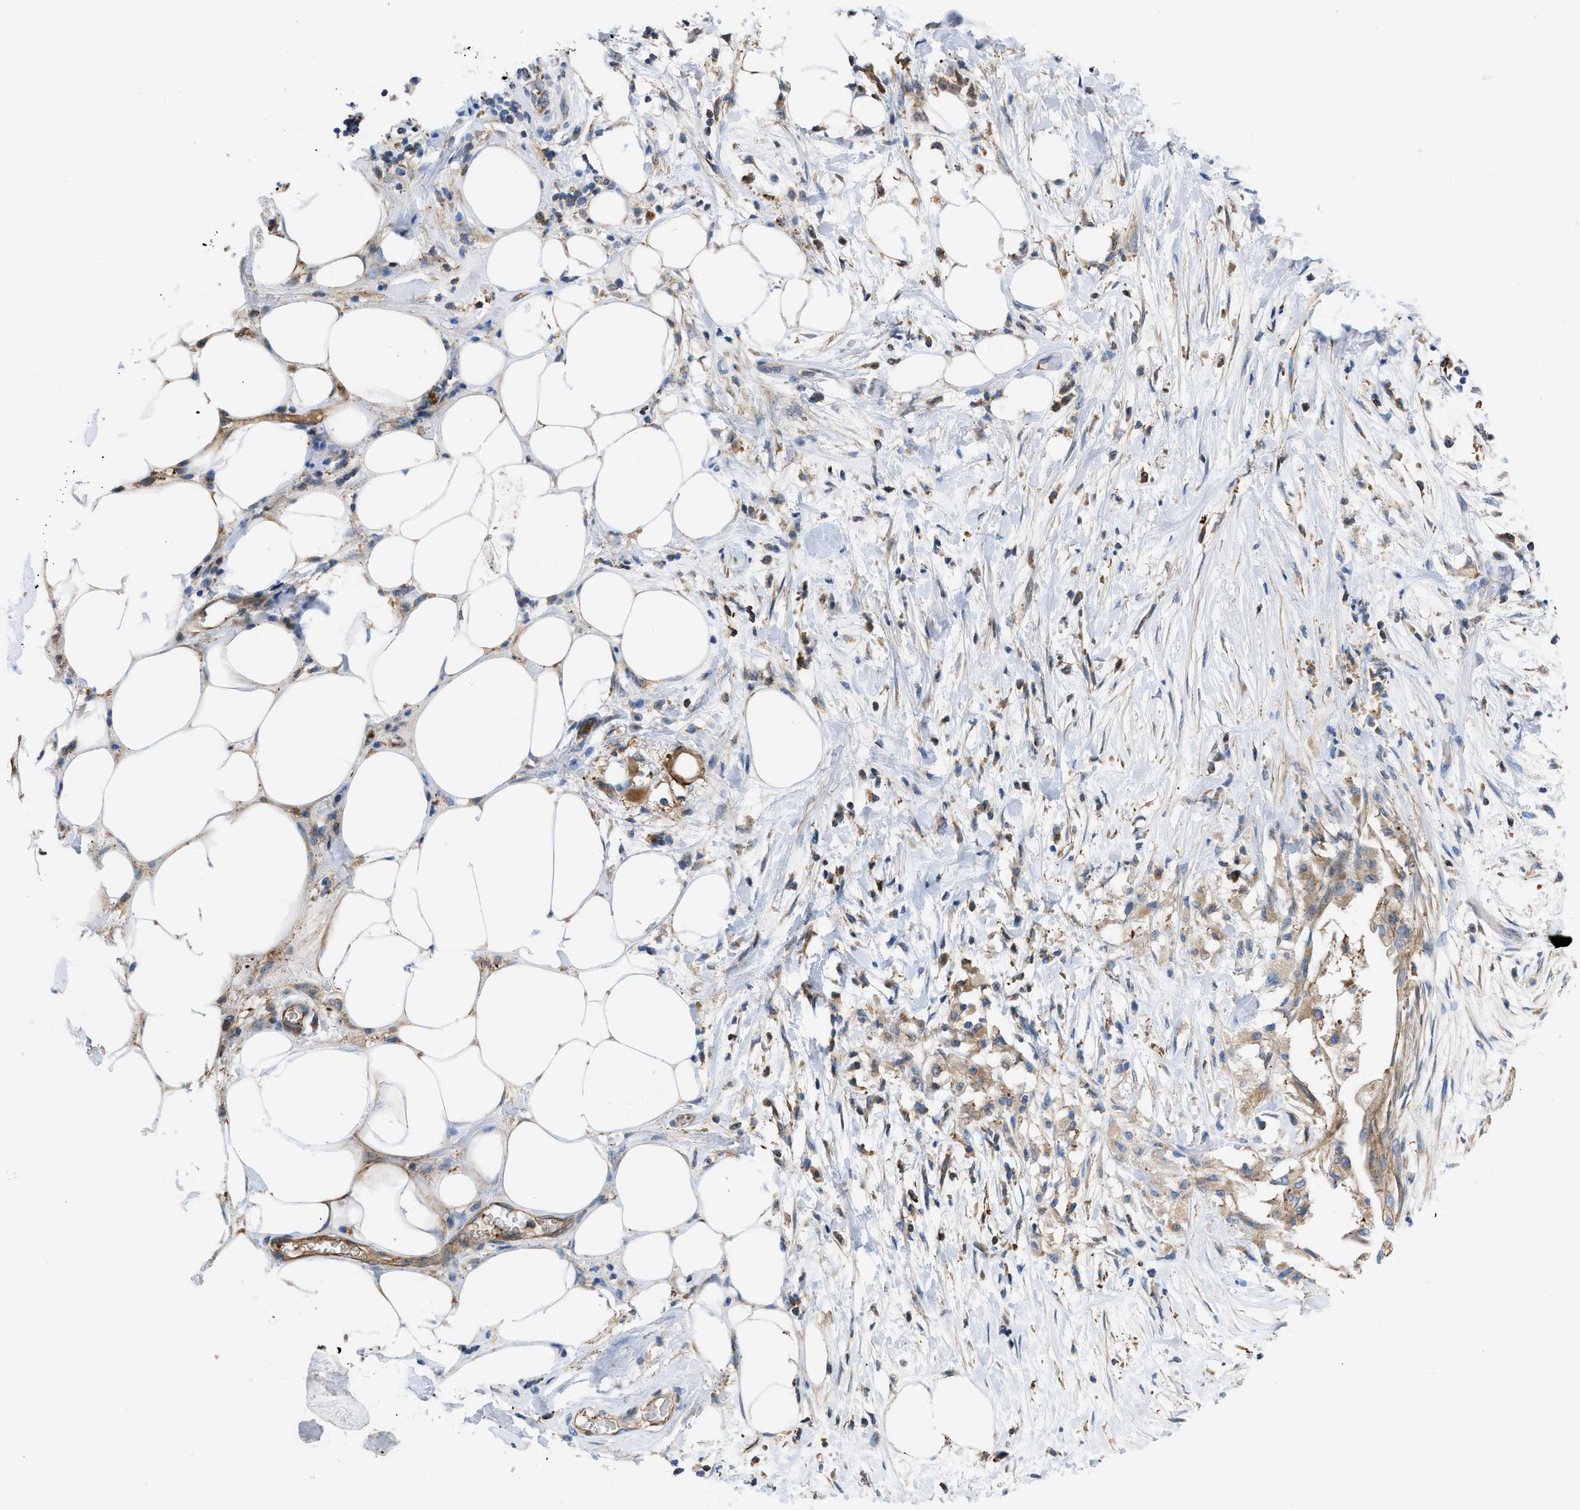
{"staining": {"intensity": "weak", "quantity": ">75%", "location": "cytoplasmic/membranous"}, "tissue": "pancreatic cancer", "cell_type": "Tumor cells", "image_type": "cancer", "snomed": [{"axis": "morphology", "description": "Normal tissue, NOS"}, {"axis": "morphology", "description": "Adenocarcinoma, NOS"}, {"axis": "topography", "description": "Pancreas"}, {"axis": "topography", "description": "Duodenum"}], "caption": "Human pancreatic cancer (adenocarcinoma) stained with a brown dye shows weak cytoplasmic/membranous positive staining in about >75% of tumor cells.", "gene": "ATP6V0D1", "patient": {"sex": "female", "age": 60}}